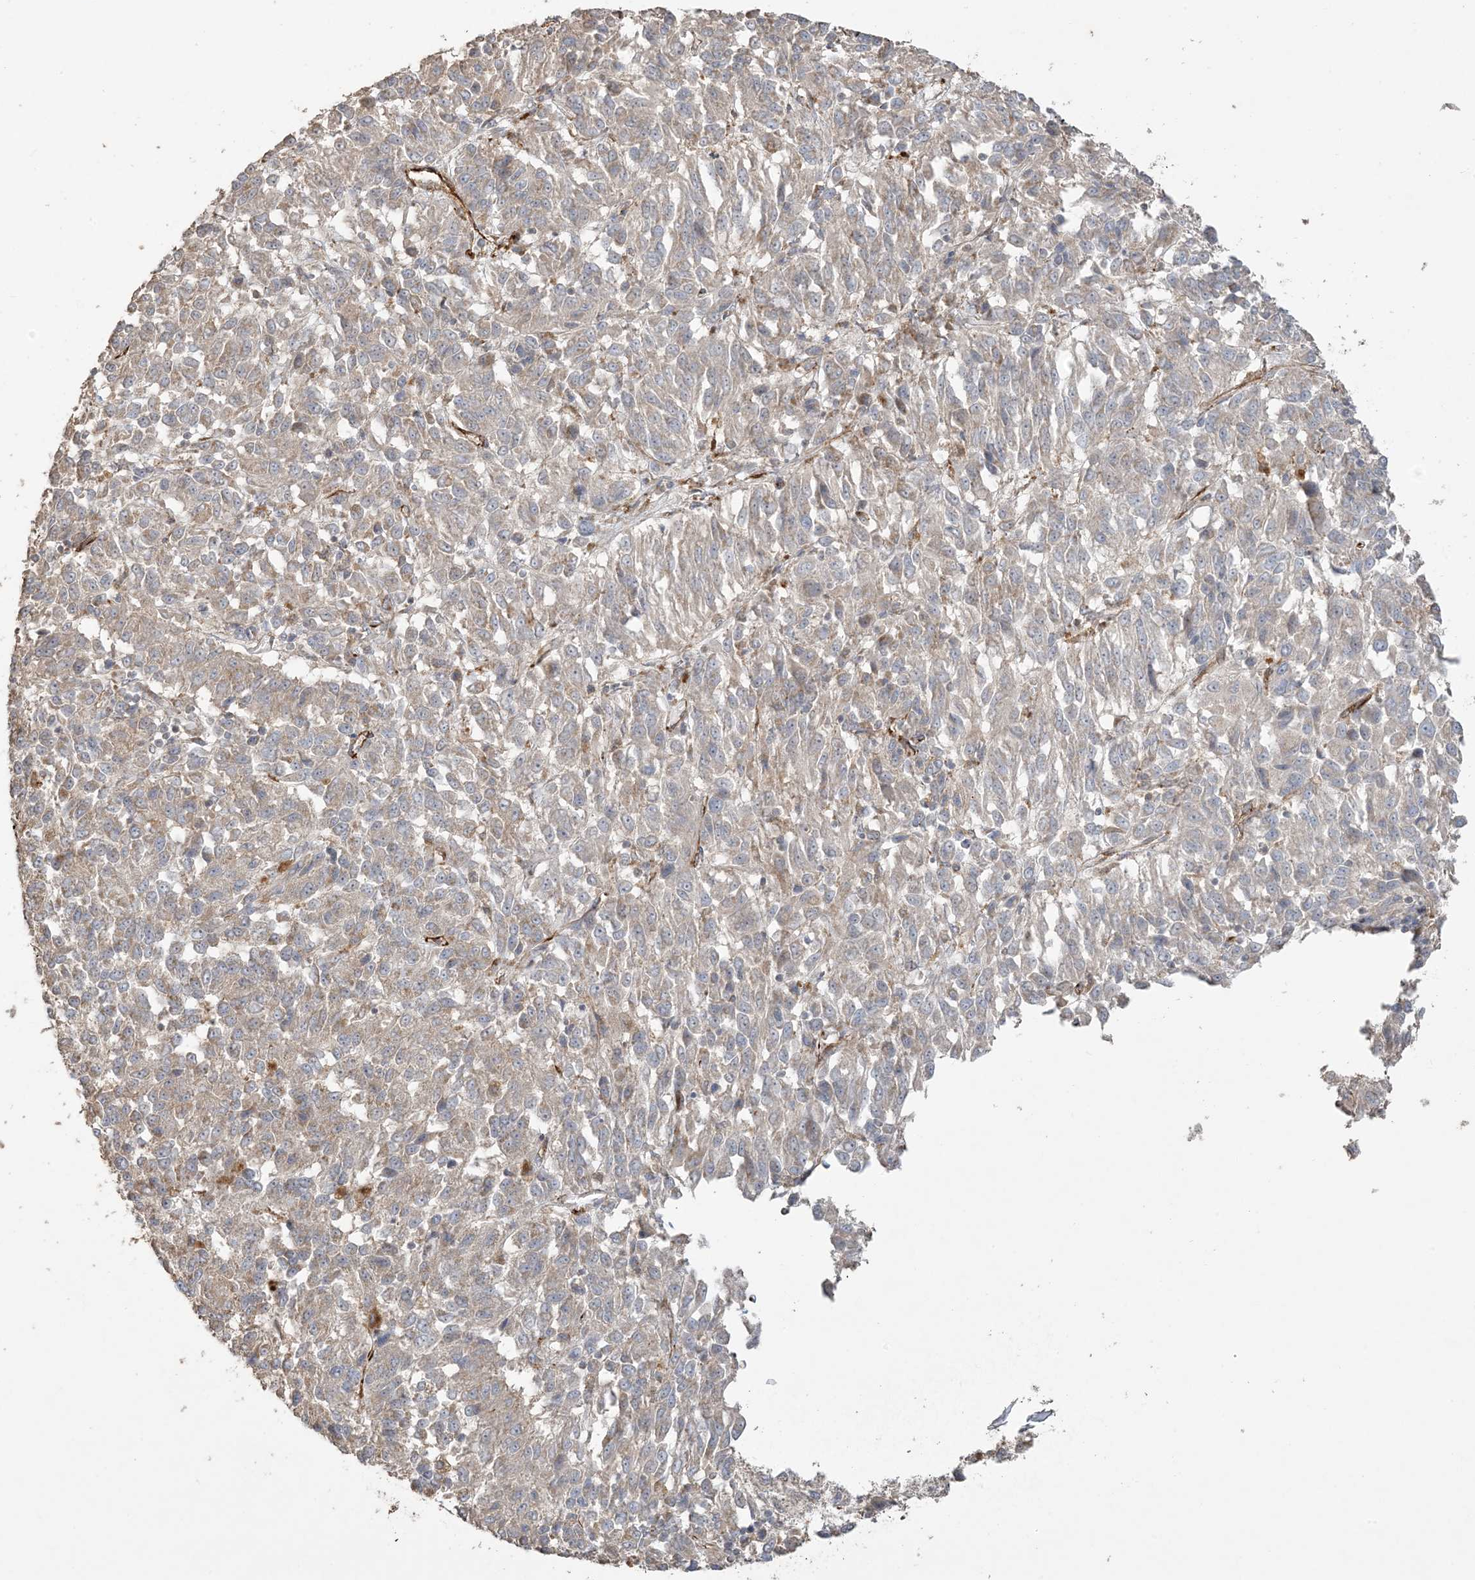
{"staining": {"intensity": "weak", "quantity": ">75%", "location": "cytoplasmic/membranous"}, "tissue": "melanoma", "cell_type": "Tumor cells", "image_type": "cancer", "snomed": [{"axis": "morphology", "description": "Malignant melanoma, NOS"}, {"axis": "topography", "description": "Skin"}], "caption": "The histopathology image displays a brown stain indicating the presence of a protein in the cytoplasmic/membranous of tumor cells in melanoma. (DAB (3,3'-diaminobenzidine) IHC with brightfield microscopy, high magnification).", "gene": "AGA", "patient": {"sex": "female", "age": 82}}